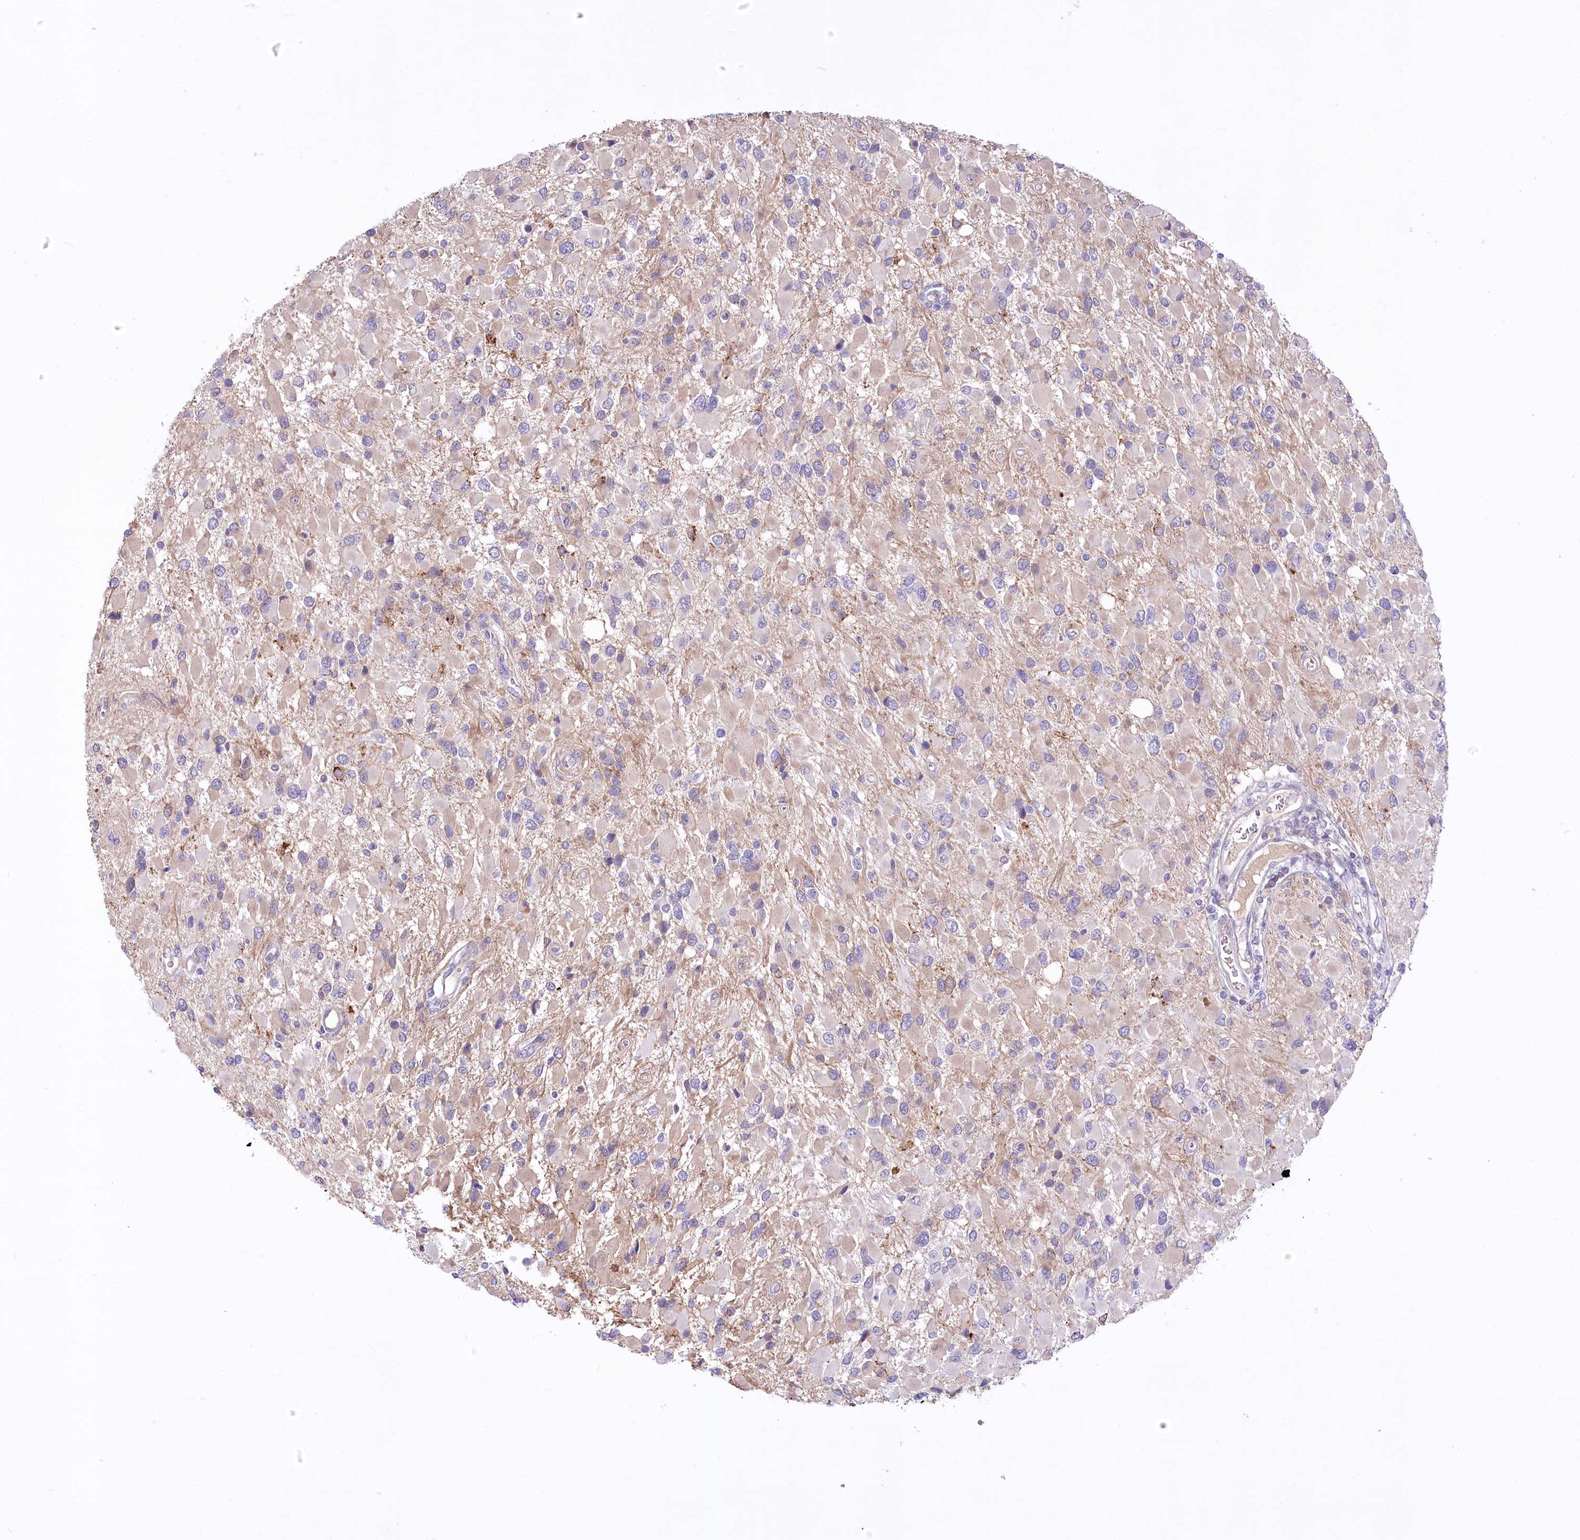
{"staining": {"intensity": "negative", "quantity": "none", "location": "none"}, "tissue": "glioma", "cell_type": "Tumor cells", "image_type": "cancer", "snomed": [{"axis": "morphology", "description": "Glioma, malignant, High grade"}, {"axis": "topography", "description": "Brain"}], "caption": "An immunohistochemistry image of glioma is shown. There is no staining in tumor cells of glioma.", "gene": "CEP164", "patient": {"sex": "male", "age": 53}}